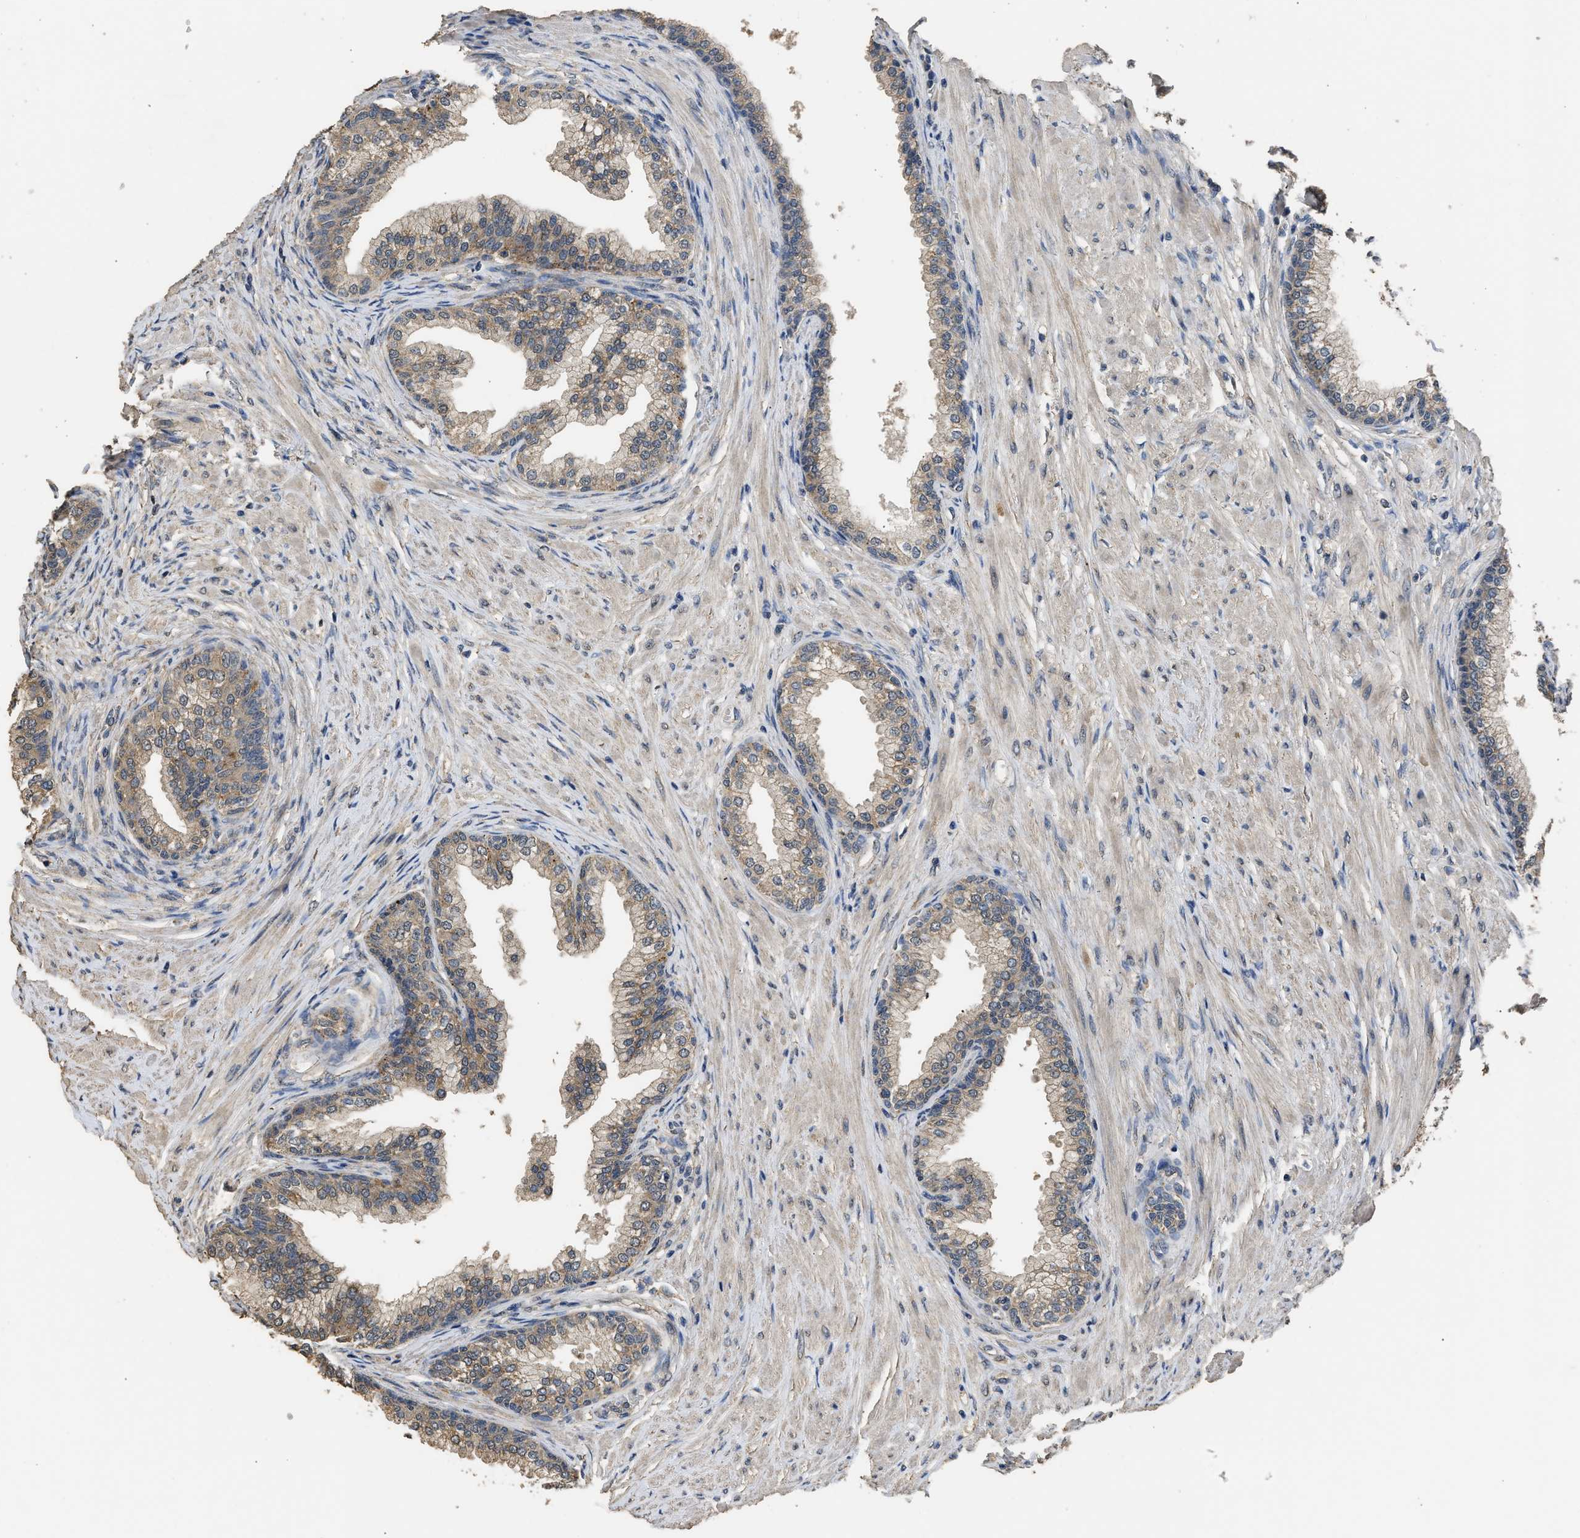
{"staining": {"intensity": "moderate", "quantity": ">75%", "location": "cytoplasmic/membranous"}, "tissue": "prostate", "cell_type": "Glandular cells", "image_type": "normal", "snomed": [{"axis": "morphology", "description": "Normal tissue, NOS"}, {"axis": "morphology", "description": "Urothelial carcinoma, Low grade"}, {"axis": "topography", "description": "Urinary bladder"}, {"axis": "topography", "description": "Prostate"}], "caption": "Approximately >75% of glandular cells in normal prostate reveal moderate cytoplasmic/membranous protein expression as visualized by brown immunohistochemical staining.", "gene": "SPINT2", "patient": {"sex": "male", "age": 60}}